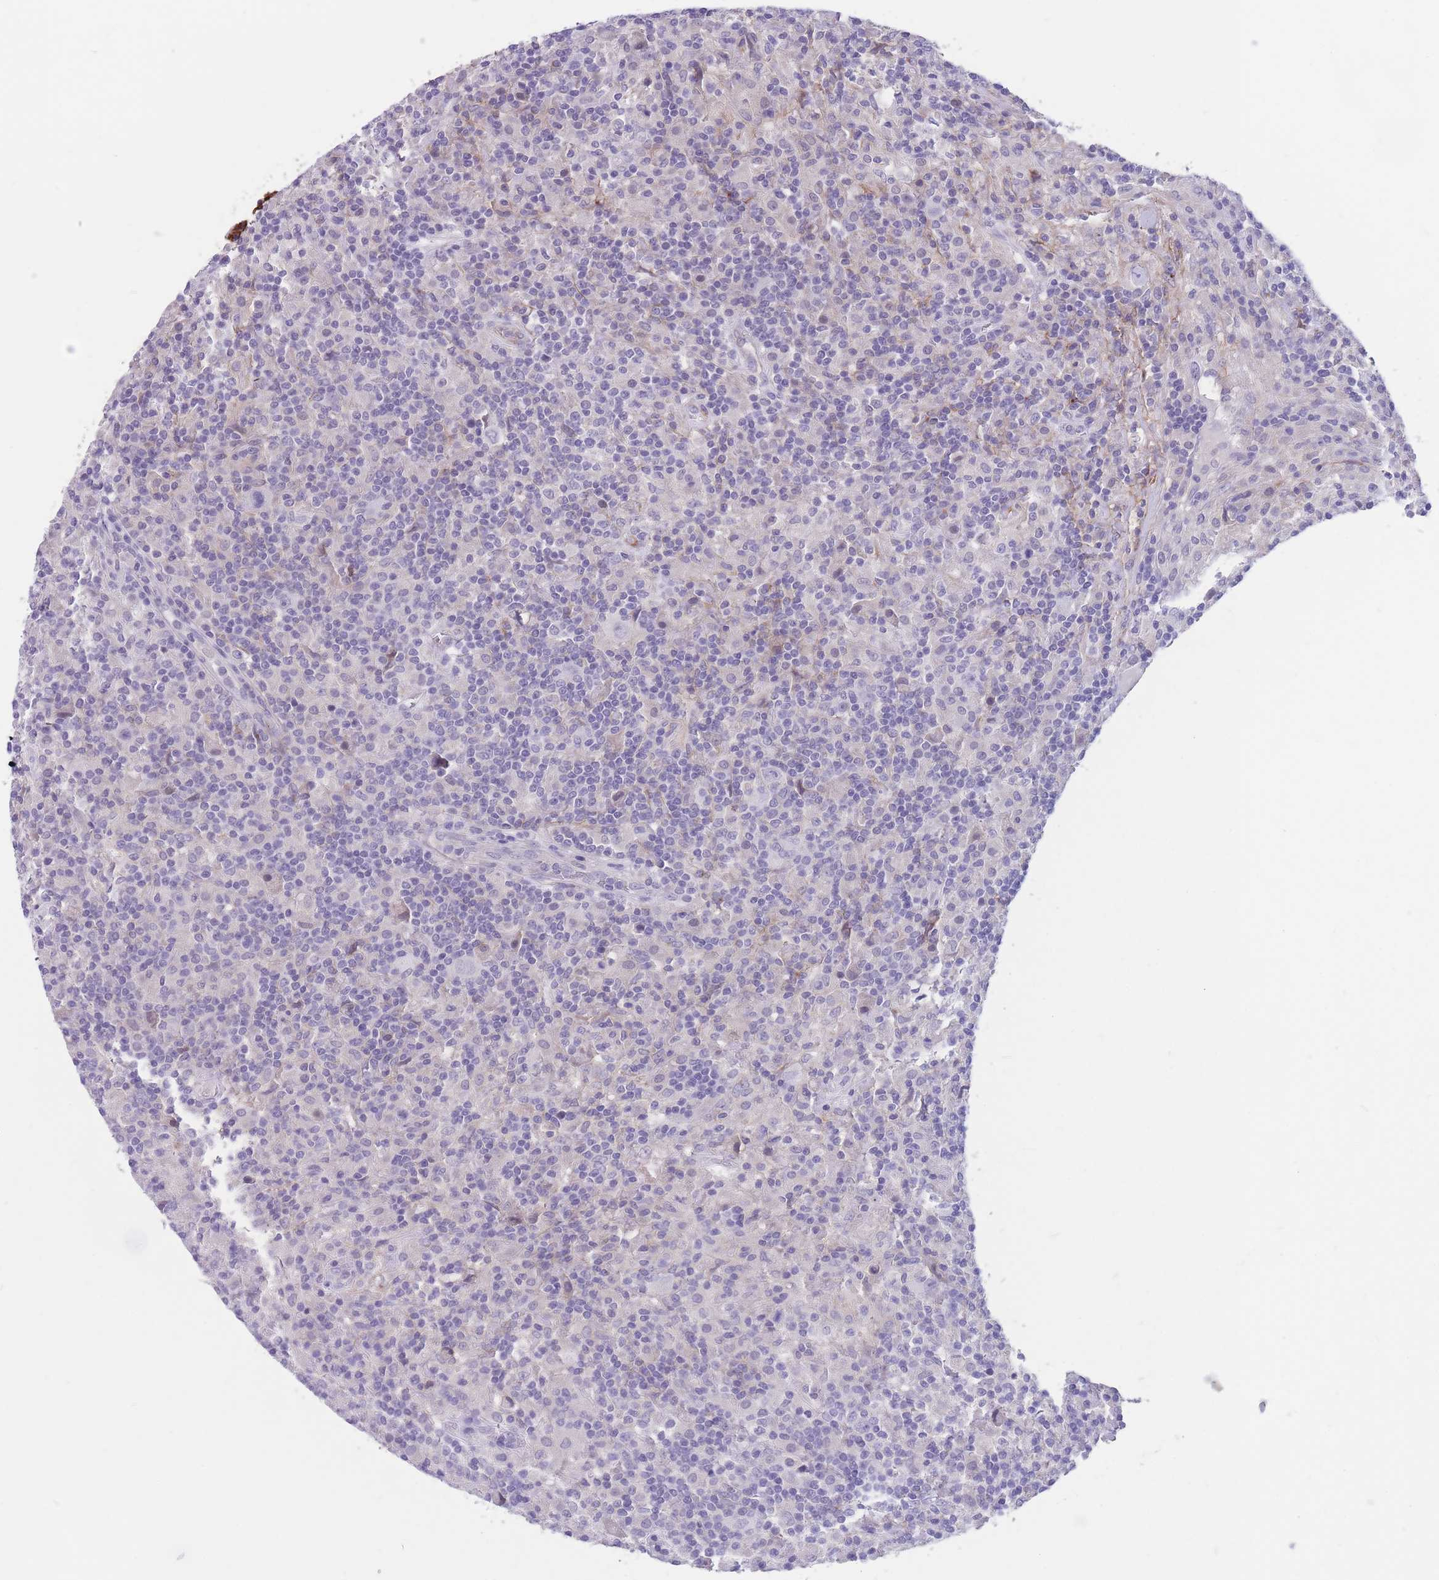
{"staining": {"intensity": "negative", "quantity": "none", "location": "none"}, "tissue": "lymphoma", "cell_type": "Tumor cells", "image_type": "cancer", "snomed": [{"axis": "morphology", "description": "Hodgkin's disease, NOS"}, {"axis": "topography", "description": "Lymph node"}], "caption": "An immunohistochemistry (IHC) image of lymphoma is shown. There is no staining in tumor cells of lymphoma.", "gene": "DPYD", "patient": {"sex": "male", "age": 70}}